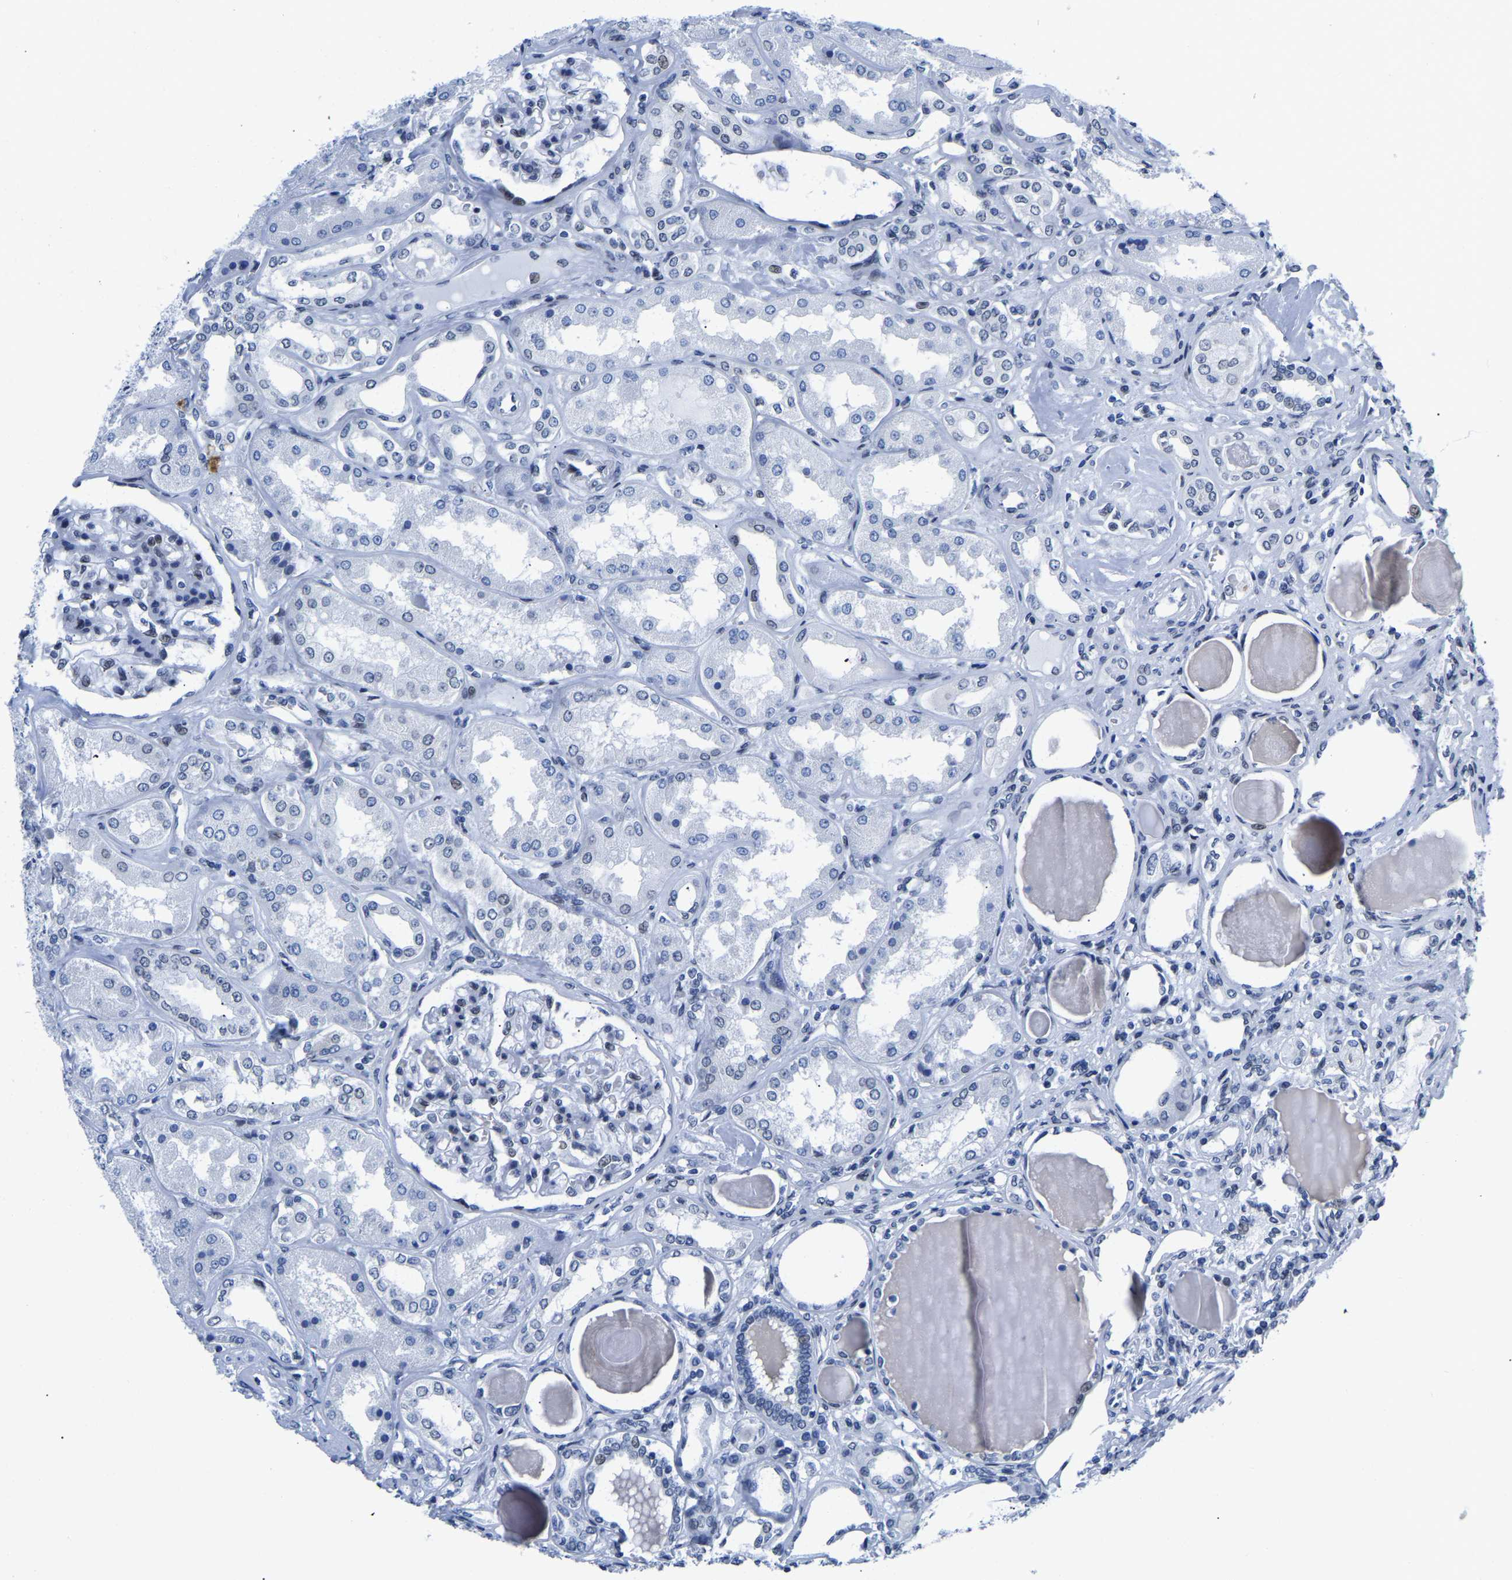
{"staining": {"intensity": "negative", "quantity": "none", "location": "none"}, "tissue": "kidney", "cell_type": "Cells in glomeruli", "image_type": "normal", "snomed": [{"axis": "morphology", "description": "Normal tissue, NOS"}, {"axis": "topography", "description": "Kidney"}], "caption": "The IHC micrograph has no significant positivity in cells in glomeruli of kidney. The staining was performed using DAB (3,3'-diaminobenzidine) to visualize the protein expression in brown, while the nuclei were stained in blue with hematoxylin (Magnification: 20x).", "gene": "UPK3A", "patient": {"sex": "female", "age": 56}}